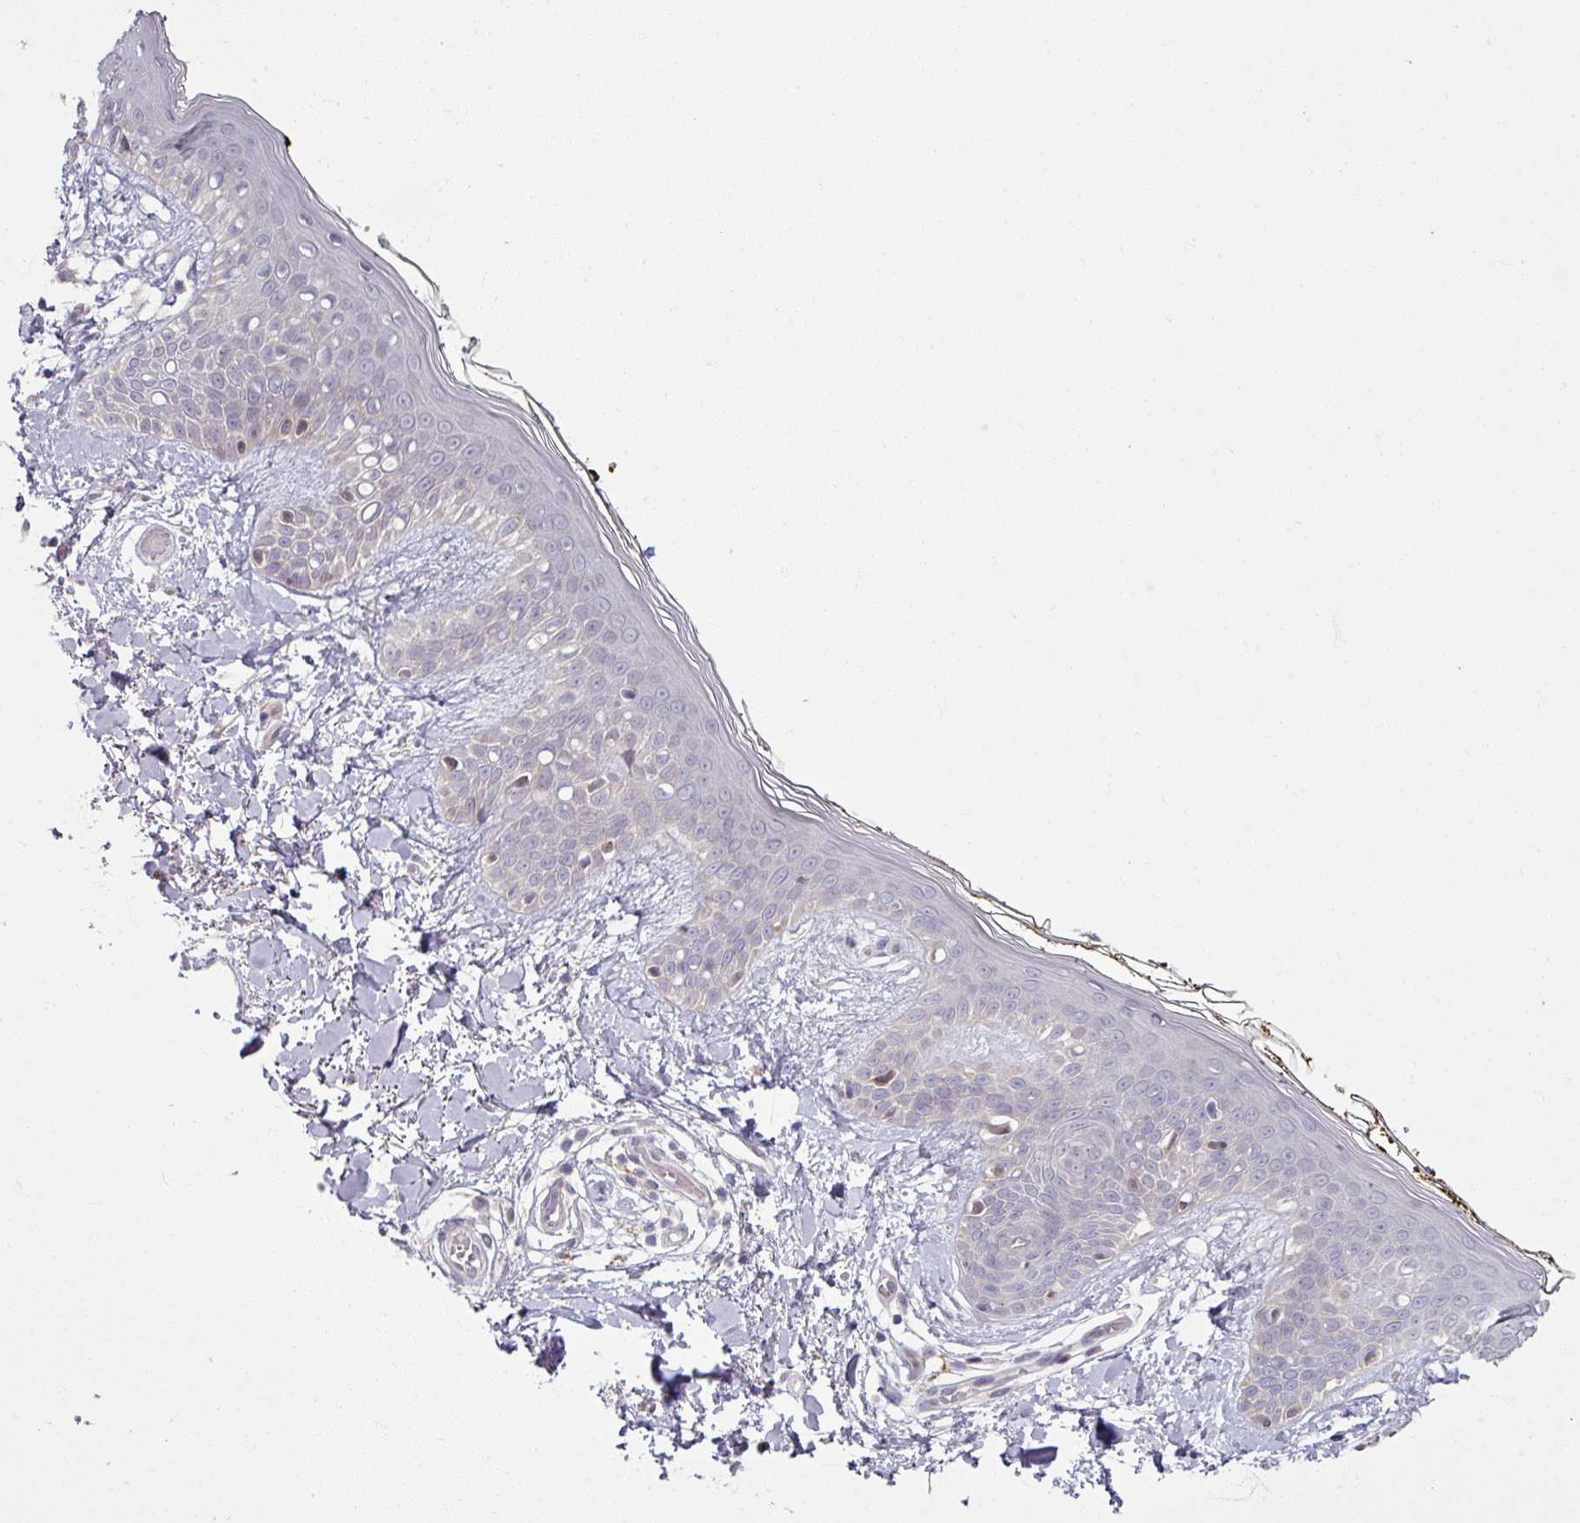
{"staining": {"intensity": "negative", "quantity": "none", "location": "none"}, "tissue": "skin", "cell_type": "Fibroblasts", "image_type": "normal", "snomed": [{"axis": "morphology", "description": "Normal tissue, NOS"}, {"axis": "topography", "description": "Skin"}], "caption": "This is an immunohistochemistry photomicrograph of benign human skin. There is no positivity in fibroblasts.", "gene": "OGFOD3", "patient": {"sex": "female", "age": 34}}